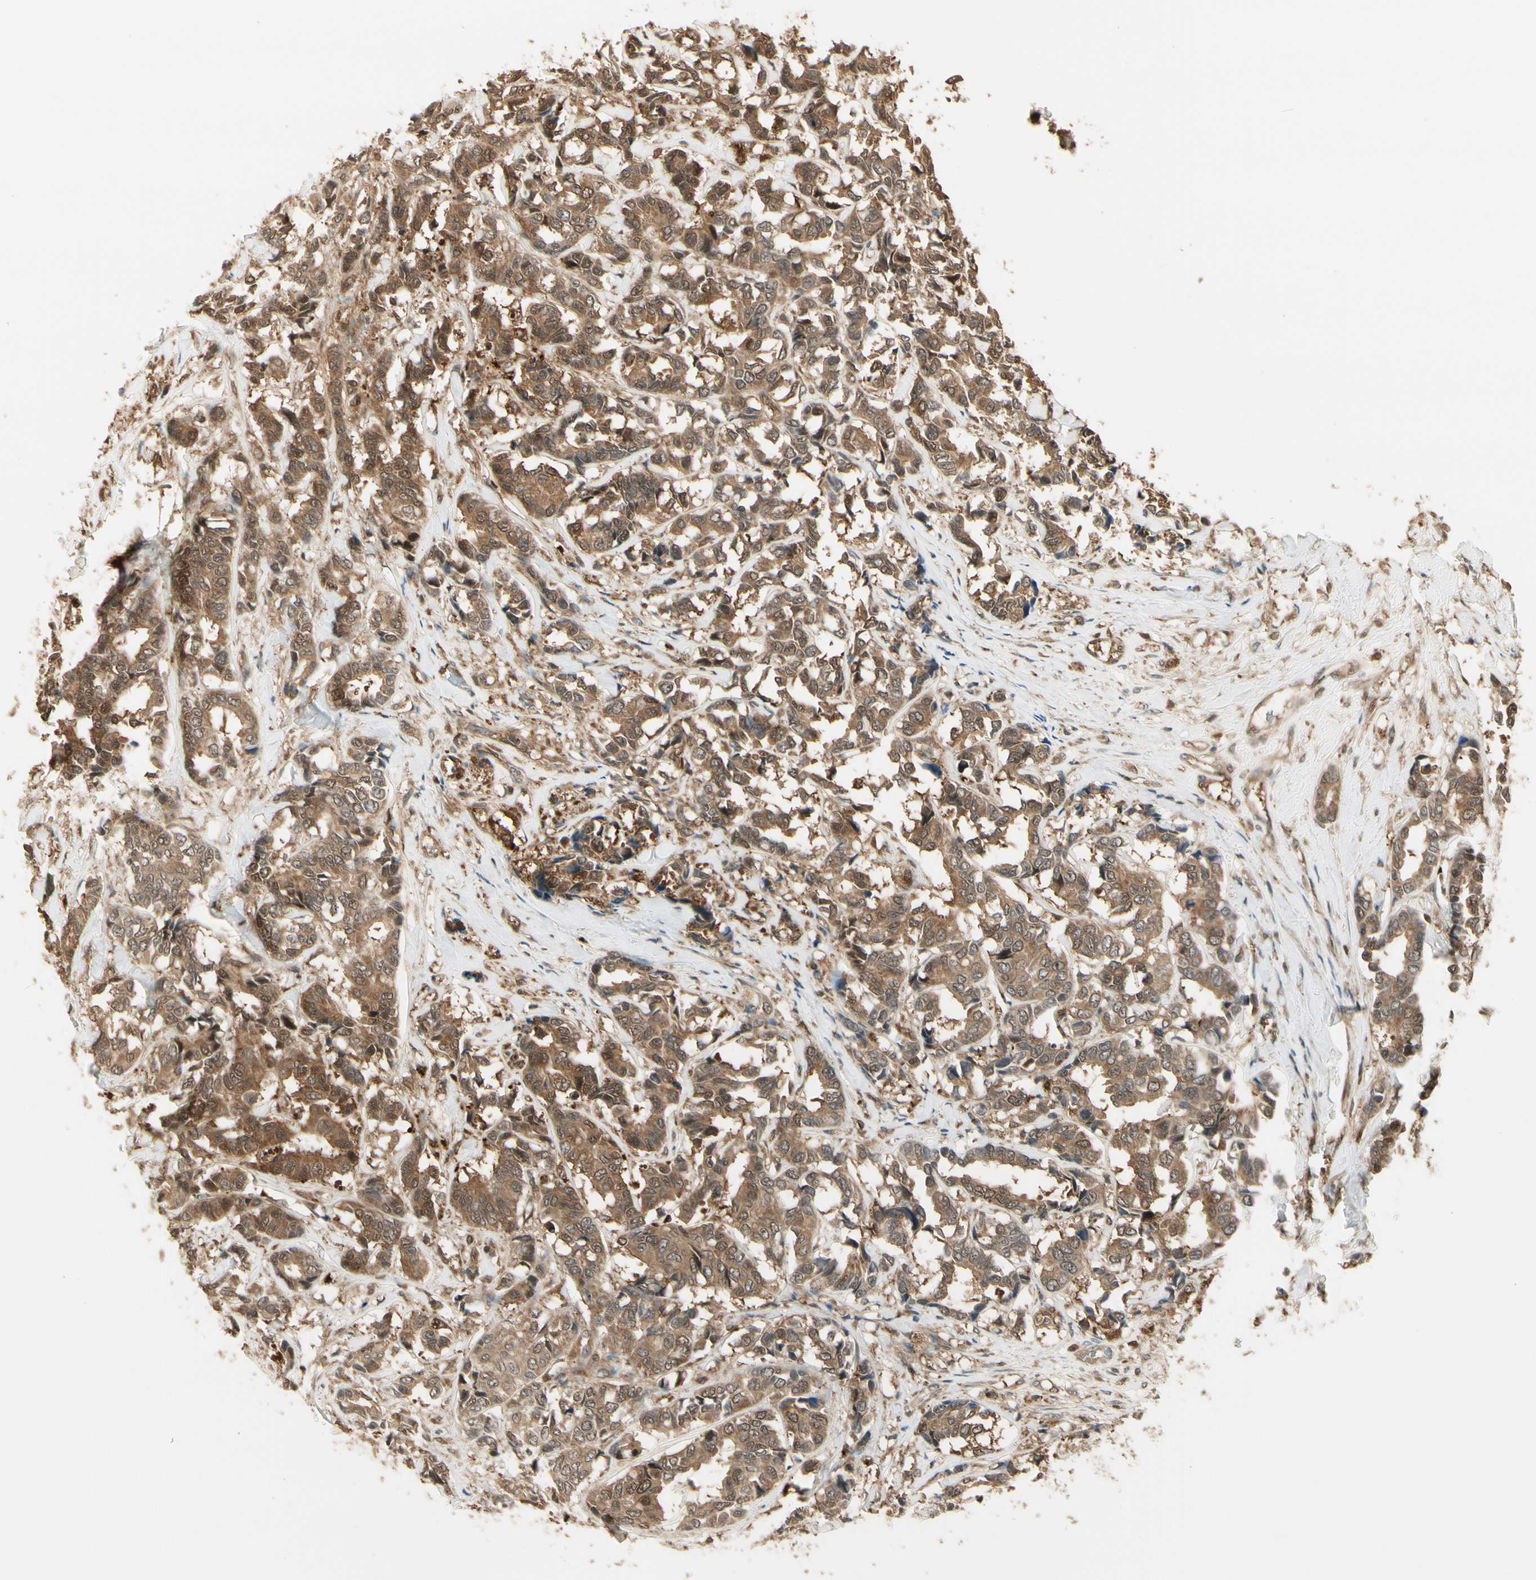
{"staining": {"intensity": "moderate", "quantity": ">75%", "location": "cytoplasmic/membranous,nuclear"}, "tissue": "breast cancer", "cell_type": "Tumor cells", "image_type": "cancer", "snomed": [{"axis": "morphology", "description": "Duct carcinoma"}, {"axis": "topography", "description": "Breast"}], "caption": "Immunohistochemical staining of human breast cancer (intraductal carcinoma) shows medium levels of moderate cytoplasmic/membranous and nuclear expression in about >75% of tumor cells. The staining was performed using DAB (3,3'-diaminobenzidine) to visualize the protein expression in brown, while the nuclei were stained in blue with hematoxylin (Magnification: 20x).", "gene": "SERPINB6", "patient": {"sex": "female", "age": 87}}